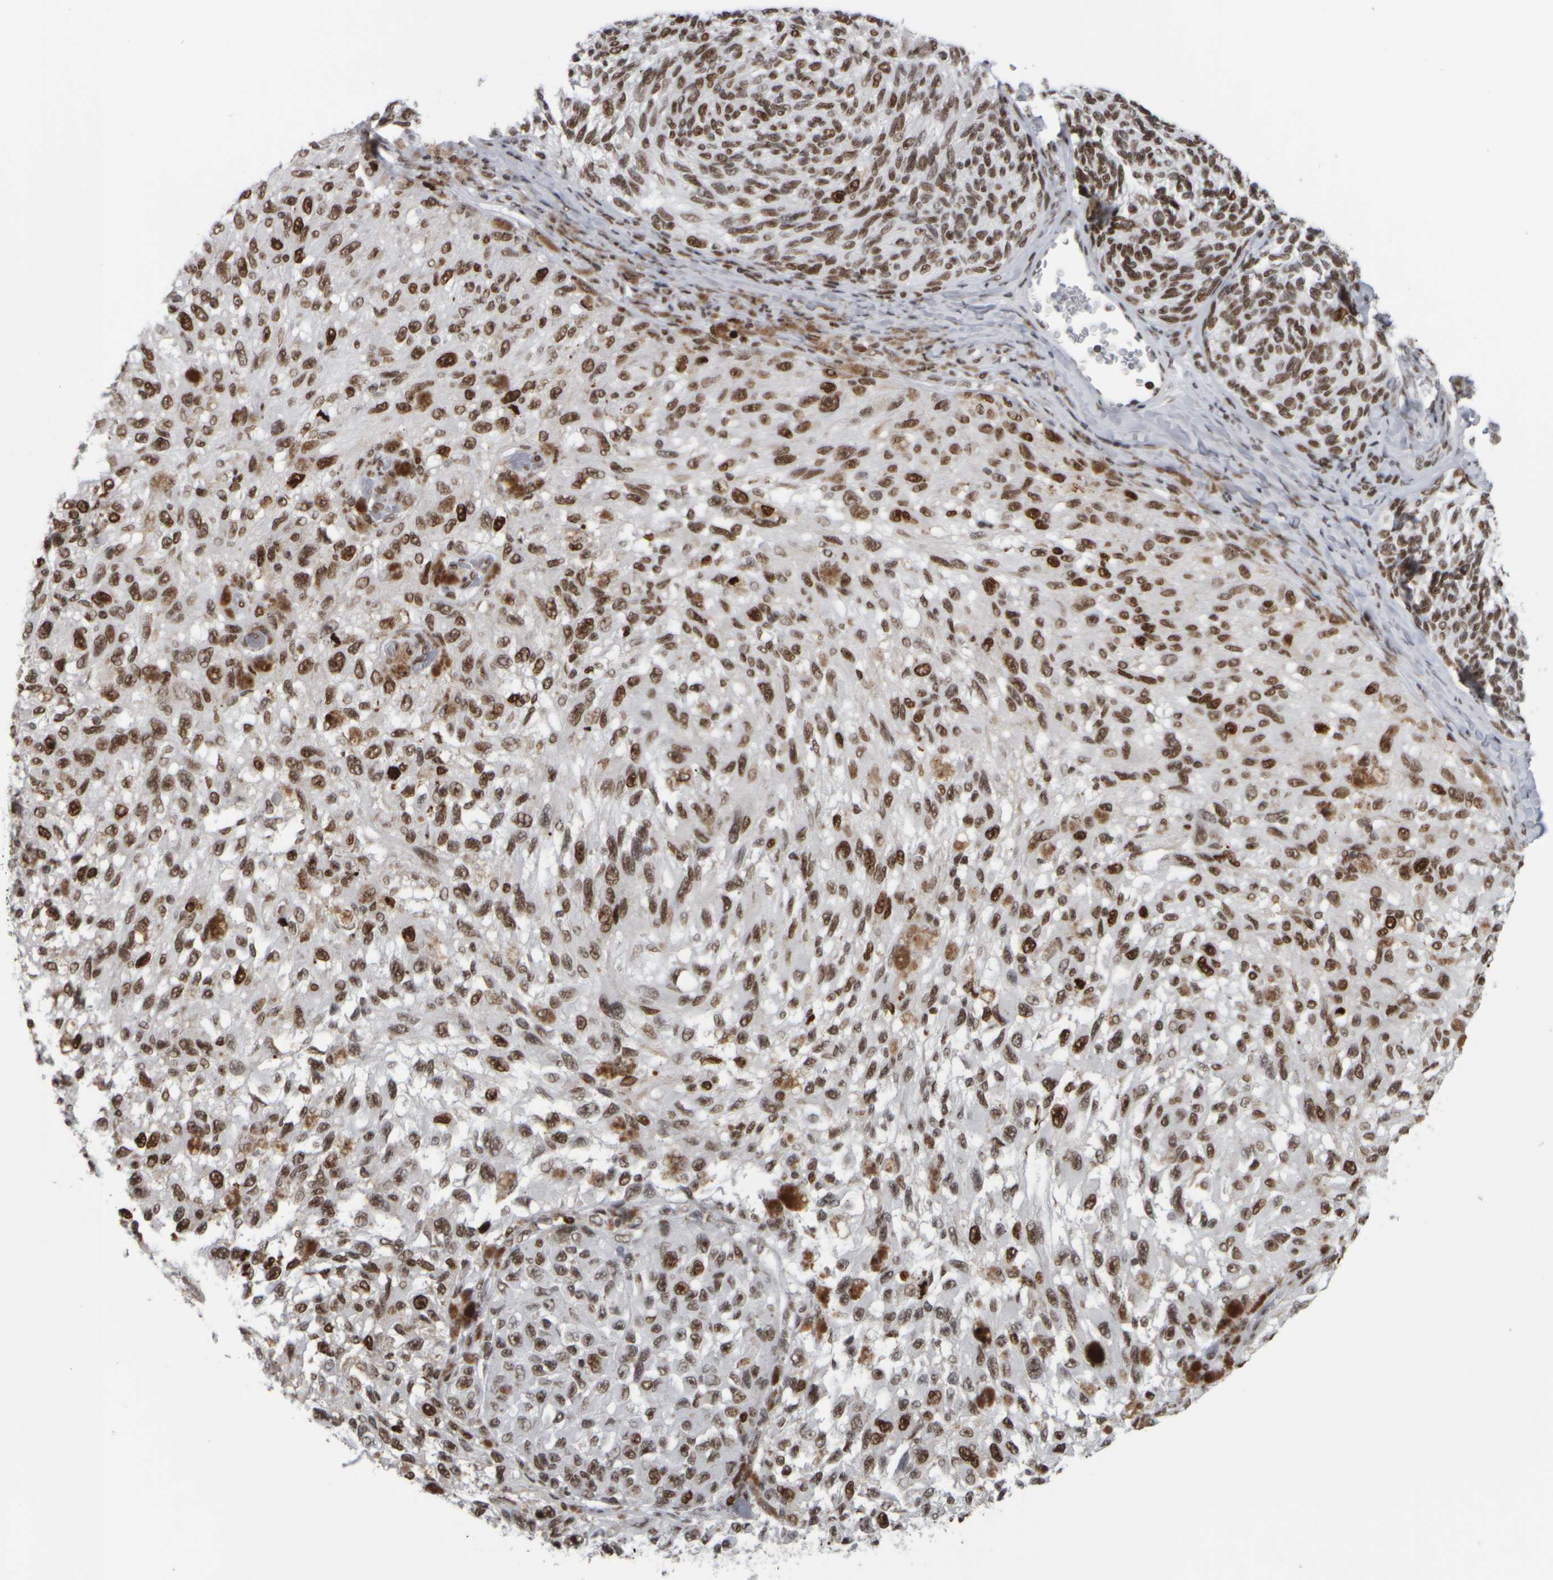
{"staining": {"intensity": "moderate", "quantity": ">75%", "location": "nuclear"}, "tissue": "melanoma", "cell_type": "Tumor cells", "image_type": "cancer", "snomed": [{"axis": "morphology", "description": "Malignant melanoma, NOS"}, {"axis": "topography", "description": "Skin"}], "caption": "Immunohistochemical staining of human melanoma reveals medium levels of moderate nuclear staining in about >75% of tumor cells.", "gene": "TOP2B", "patient": {"sex": "female", "age": 73}}